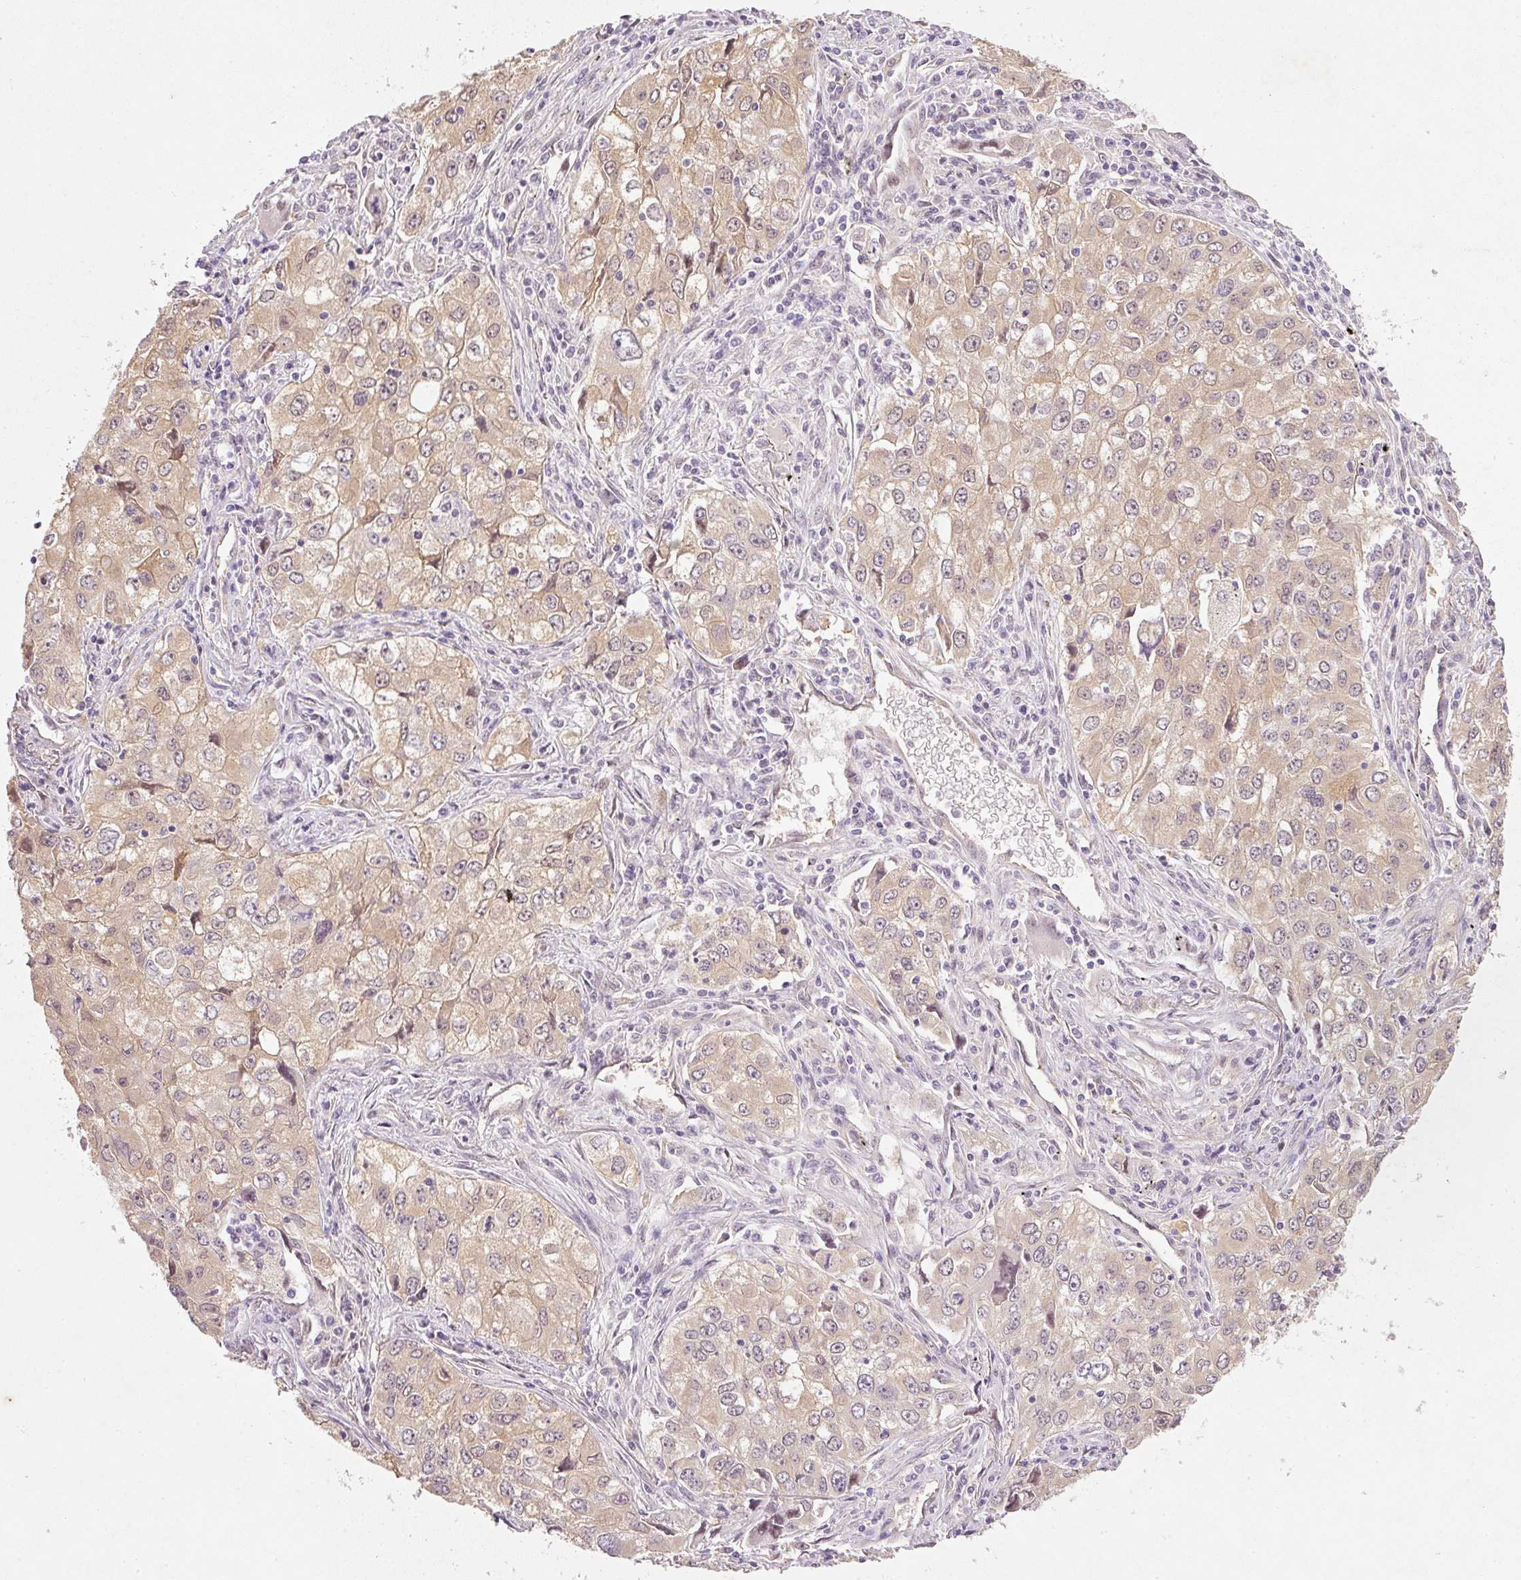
{"staining": {"intensity": "moderate", "quantity": ">75%", "location": "cytoplasmic/membranous"}, "tissue": "lung cancer", "cell_type": "Tumor cells", "image_type": "cancer", "snomed": [{"axis": "morphology", "description": "Adenocarcinoma, NOS"}, {"axis": "morphology", "description": "Adenocarcinoma, metastatic, NOS"}, {"axis": "topography", "description": "Lymph node"}, {"axis": "topography", "description": "Lung"}], "caption": "Human lung cancer (adenocarcinoma) stained with a brown dye displays moderate cytoplasmic/membranous positive staining in about >75% of tumor cells.", "gene": "RGL2", "patient": {"sex": "female", "age": 42}}